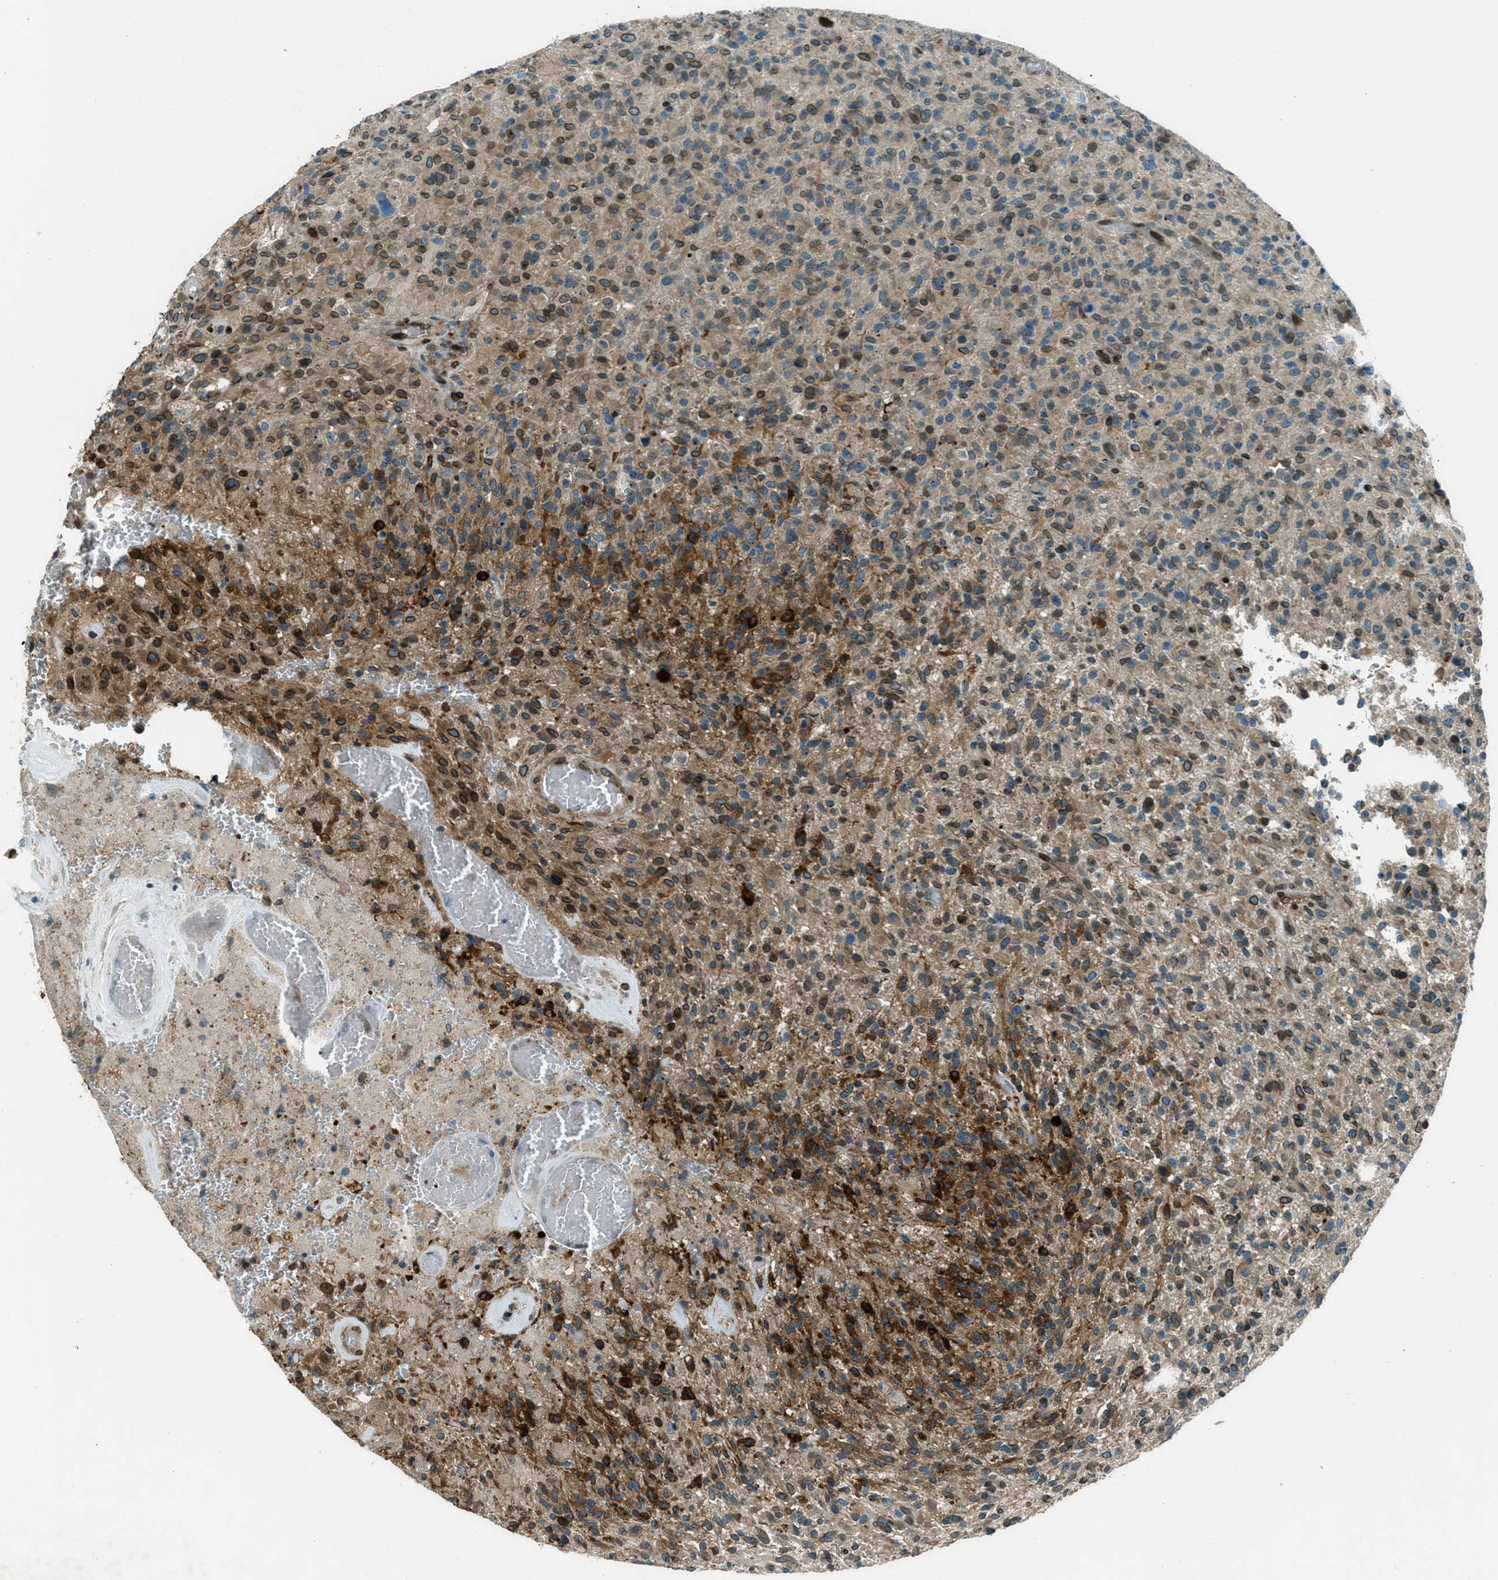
{"staining": {"intensity": "moderate", "quantity": "25%-75%", "location": "cytoplasmic/membranous,nuclear"}, "tissue": "glioma", "cell_type": "Tumor cells", "image_type": "cancer", "snomed": [{"axis": "morphology", "description": "Glioma, malignant, High grade"}, {"axis": "topography", "description": "Brain"}], "caption": "Protein staining of glioma tissue demonstrates moderate cytoplasmic/membranous and nuclear positivity in about 25%-75% of tumor cells.", "gene": "LEMD2", "patient": {"sex": "male", "age": 71}}